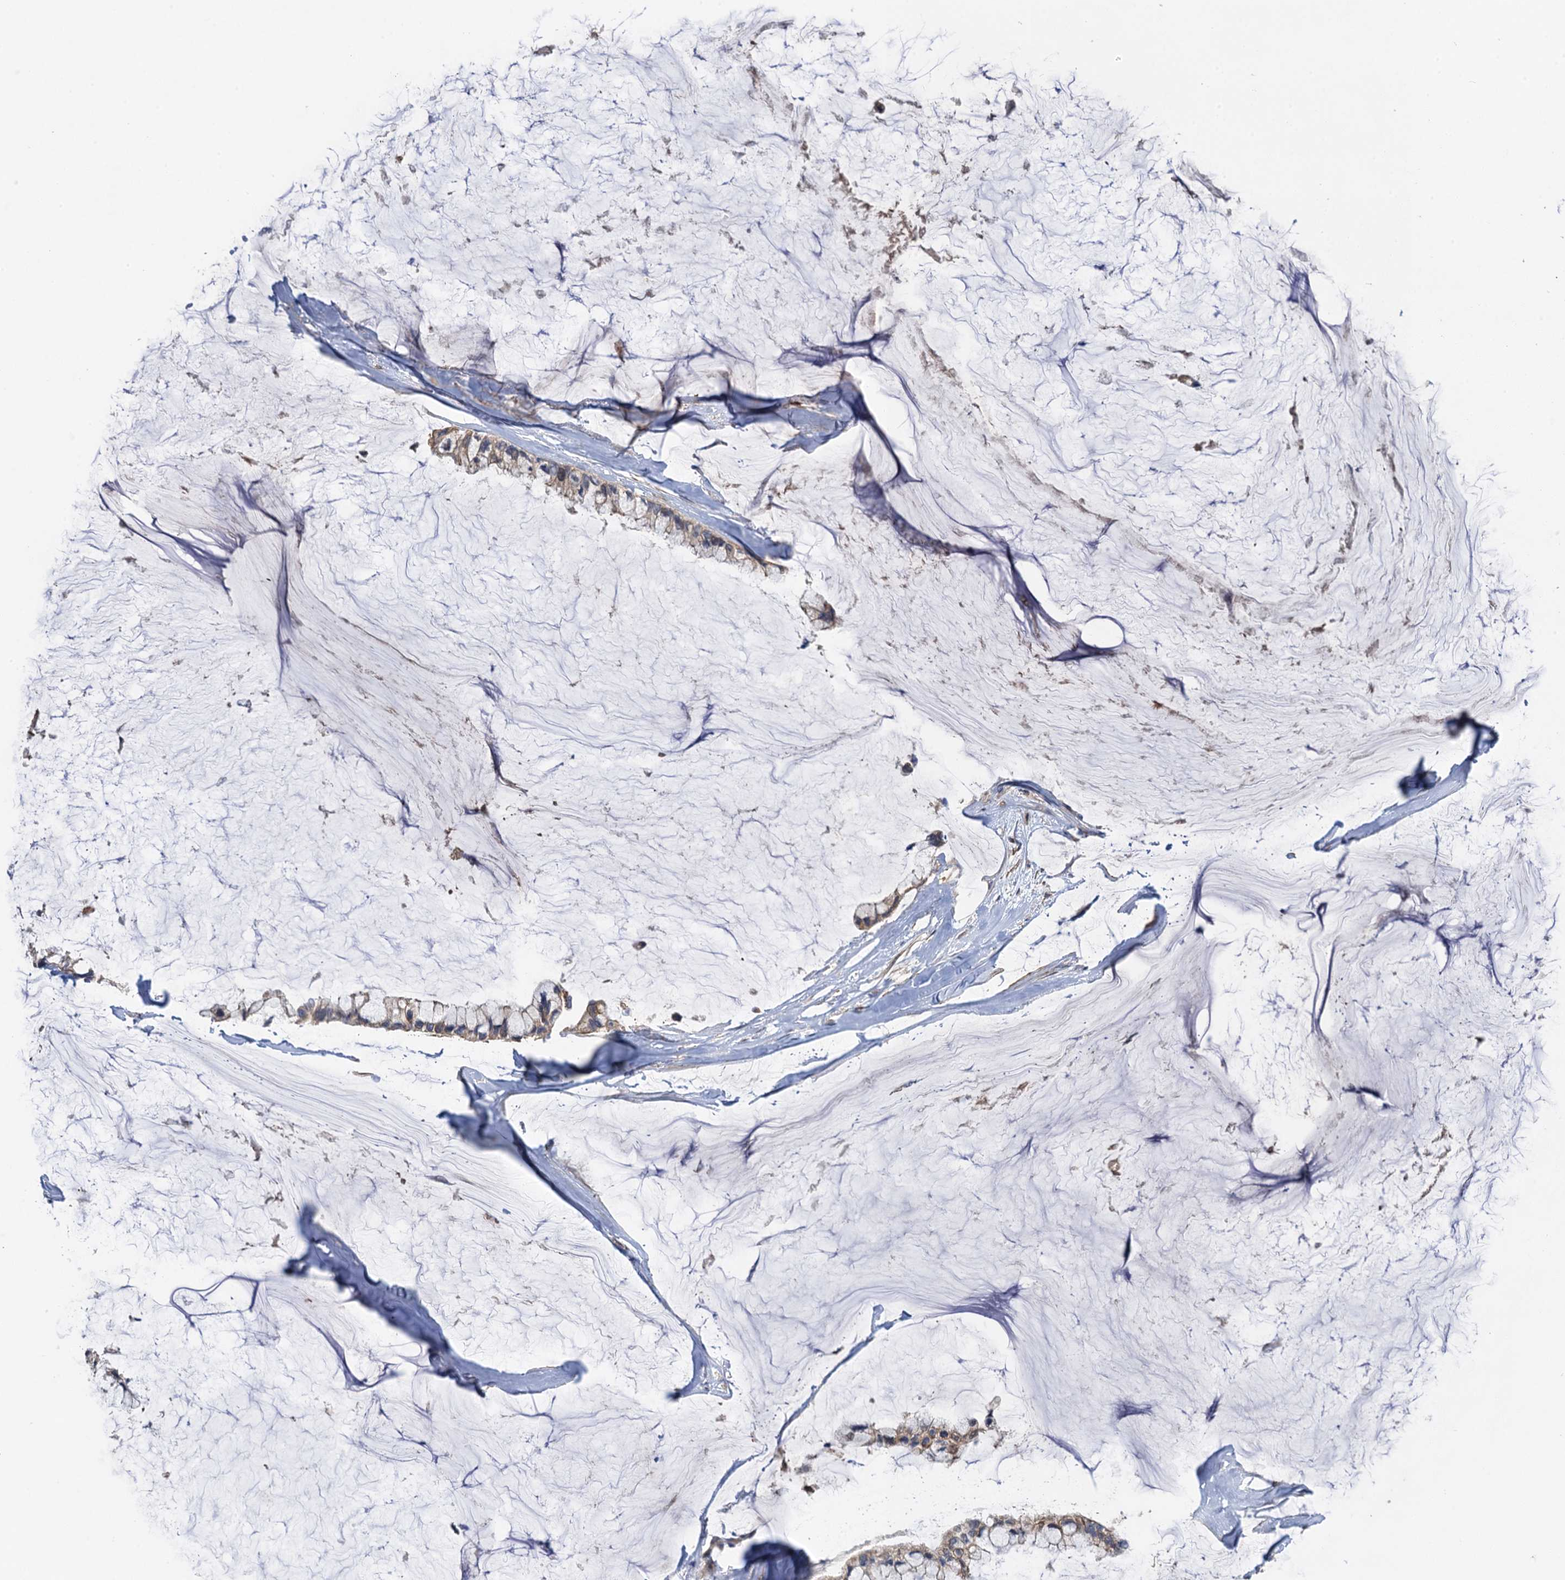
{"staining": {"intensity": "moderate", "quantity": ">75%", "location": "cytoplasmic/membranous"}, "tissue": "ovarian cancer", "cell_type": "Tumor cells", "image_type": "cancer", "snomed": [{"axis": "morphology", "description": "Cystadenocarcinoma, mucinous, NOS"}, {"axis": "topography", "description": "Ovary"}], "caption": "Approximately >75% of tumor cells in ovarian cancer reveal moderate cytoplasmic/membranous protein positivity as visualized by brown immunohistochemical staining.", "gene": "WDR88", "patient": {"sex": "female", "age": 39}}